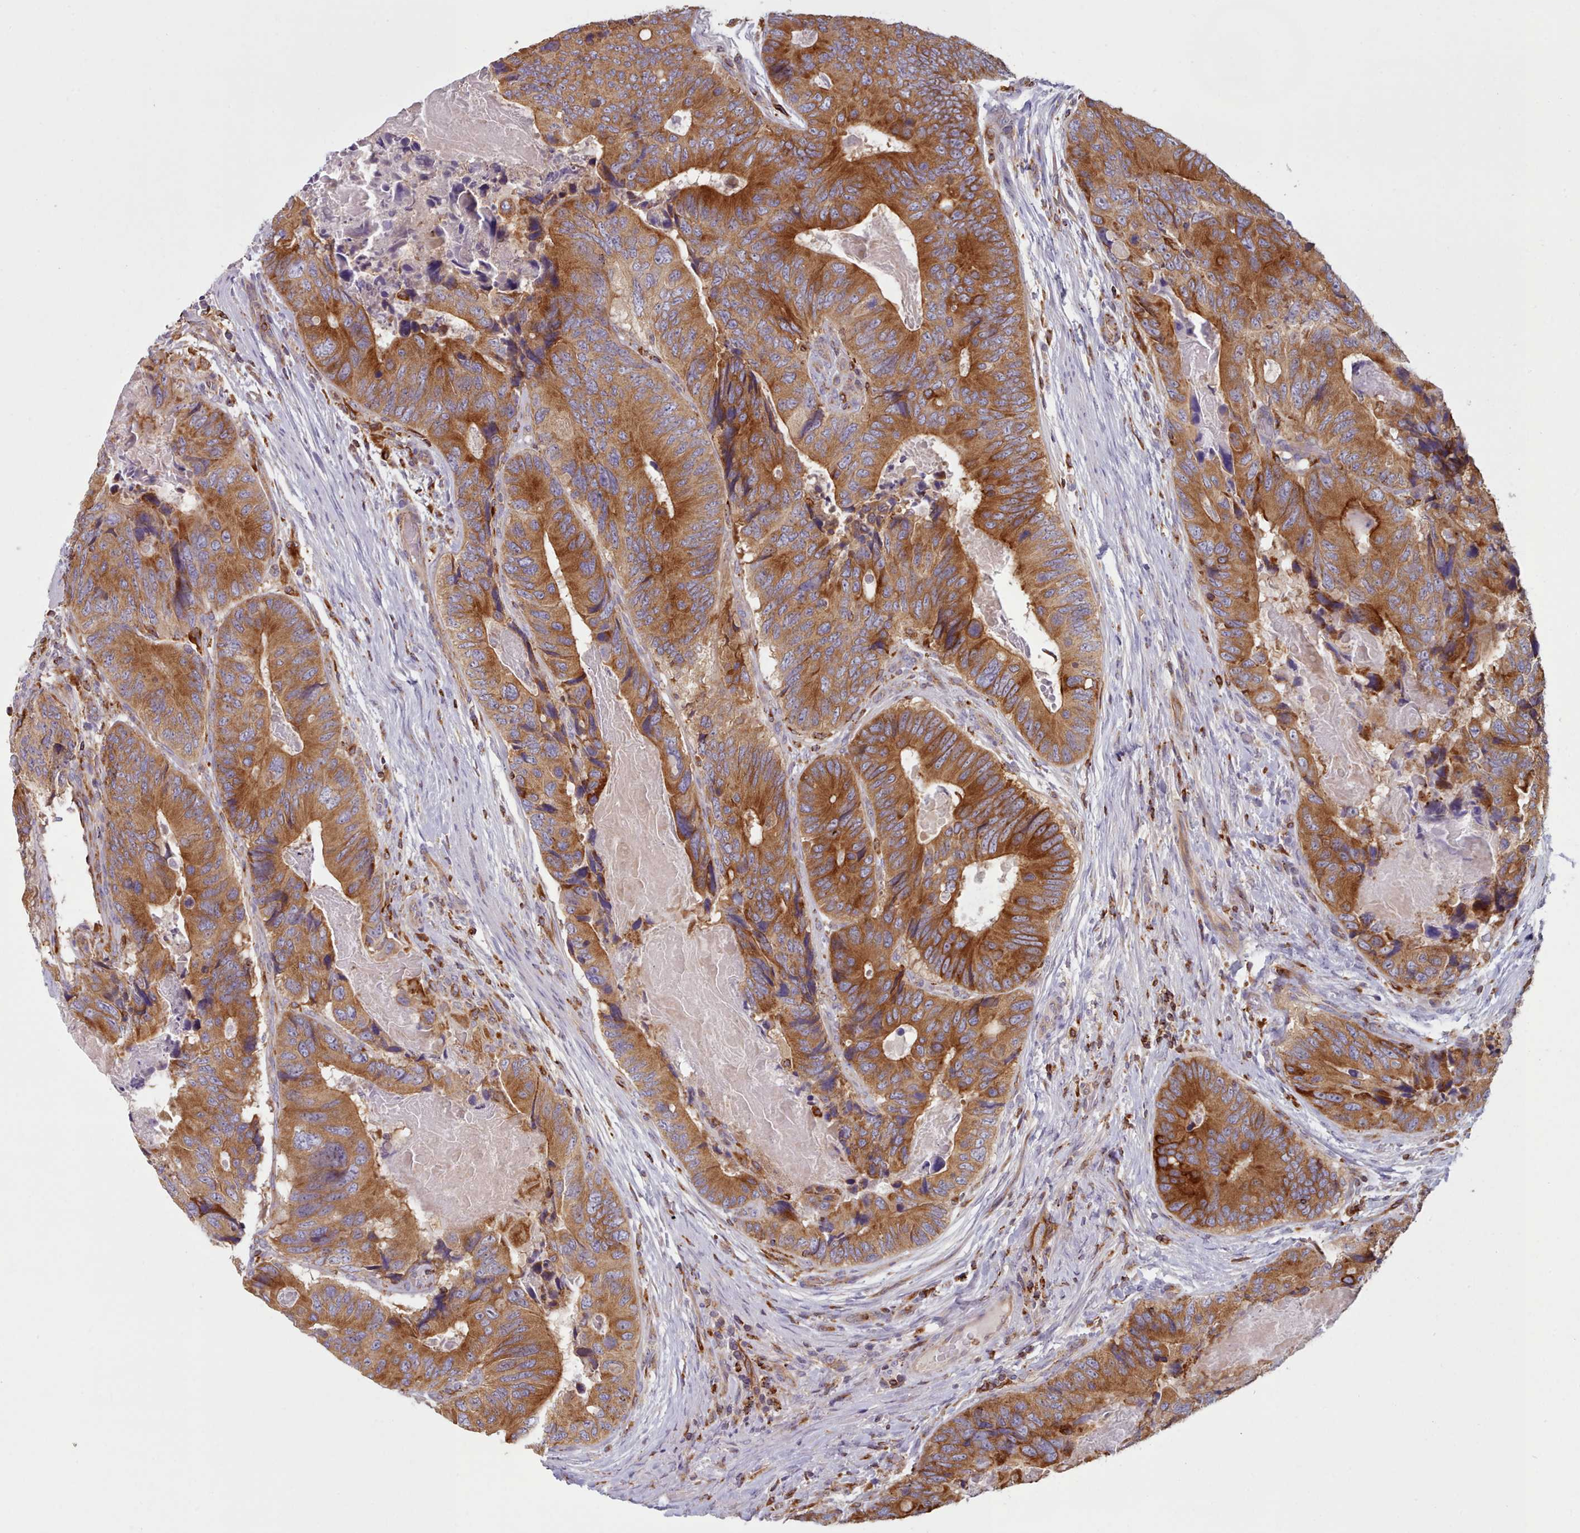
{"staining": {"intensity": "strong", "quantity": ">75%", "location": "cytoplasmic/membranous"}, "tissue": "colorectal cancer", "cell_type": "Tumor cells", "image_type": "cancer", "snomed": [{"axis": "morphology", "description": "Adenocarcinoma, NOS"}, {"axis": "topography", "description": "Colon"}], "caption": "A brown stain highlights strong cytoplasmic/membranous positivity of a protein in colorectal cancer (adenocarcinoma) tumor cells. The staining was performed using DAB, with brown indicating positive protein expression. Nuclei are stained blue with hematoxylin.", "gene": "CRYBG1", "patient": {"sex": "male", "age": 84}}